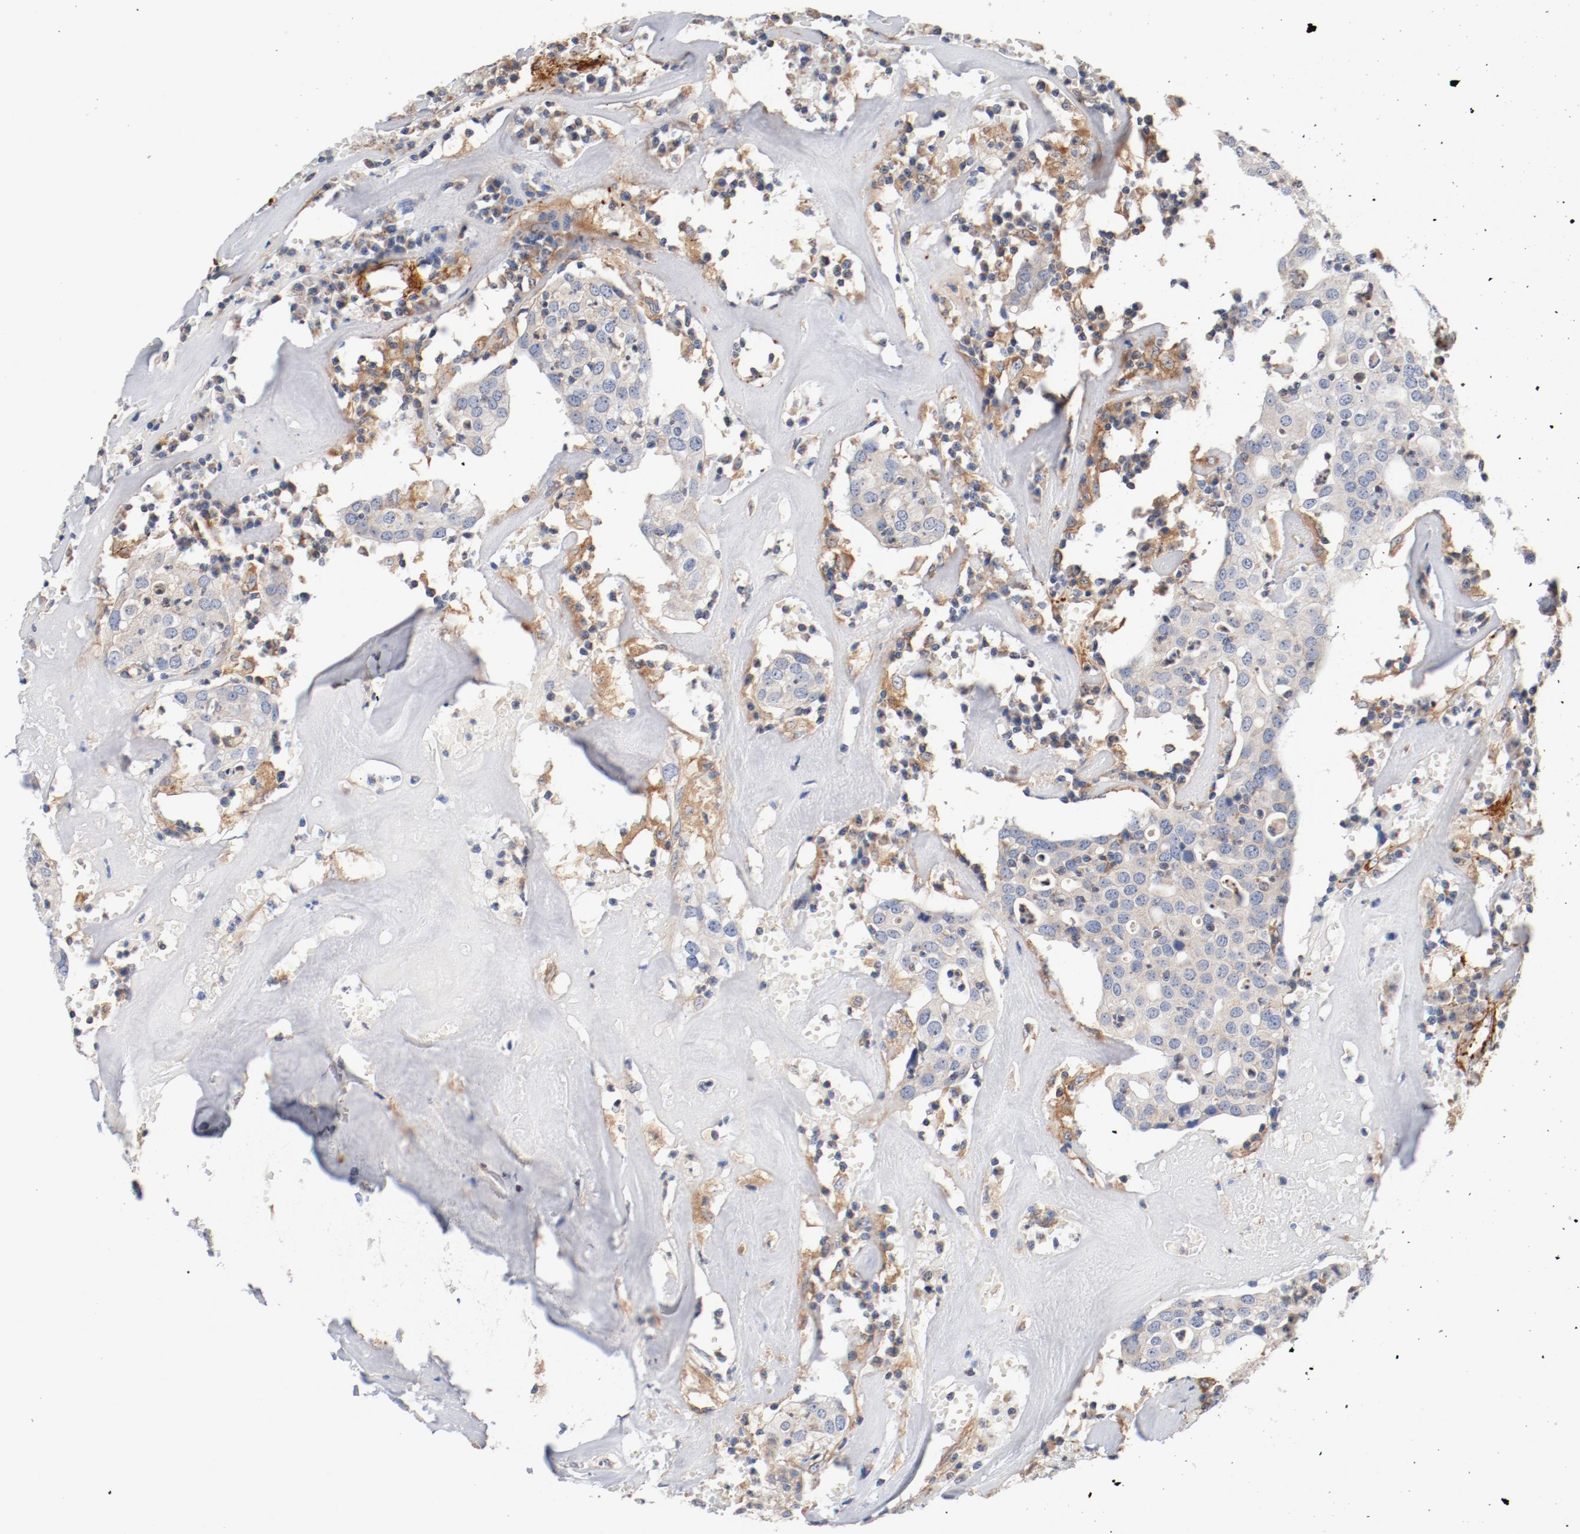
{"staining": {"intensity": "weak", "quantity": "<25%", "location": "cytoplasmic/membranous"}, "tissue": "head and neck cancer", "cell_type": "Tumor cells", "image_type": "cancer", "snomed": [{"axis": "morphology", "description": "Adenocarcinoma, NOS"}, {"axis": "topography", "description": "Salivary gland"}, {"axis": "topography", "description": "Head-Neck"}], "caption": "Tumor cells show no significant protein staining in head and neck cancer. The staining is performed using DAB (3,3'-diaminobenzidine) brown chromogen with nuclei counter-stained in using hematoxylin.", "gene": "ILK", "patient": {"sex": "female", "age": 65}}